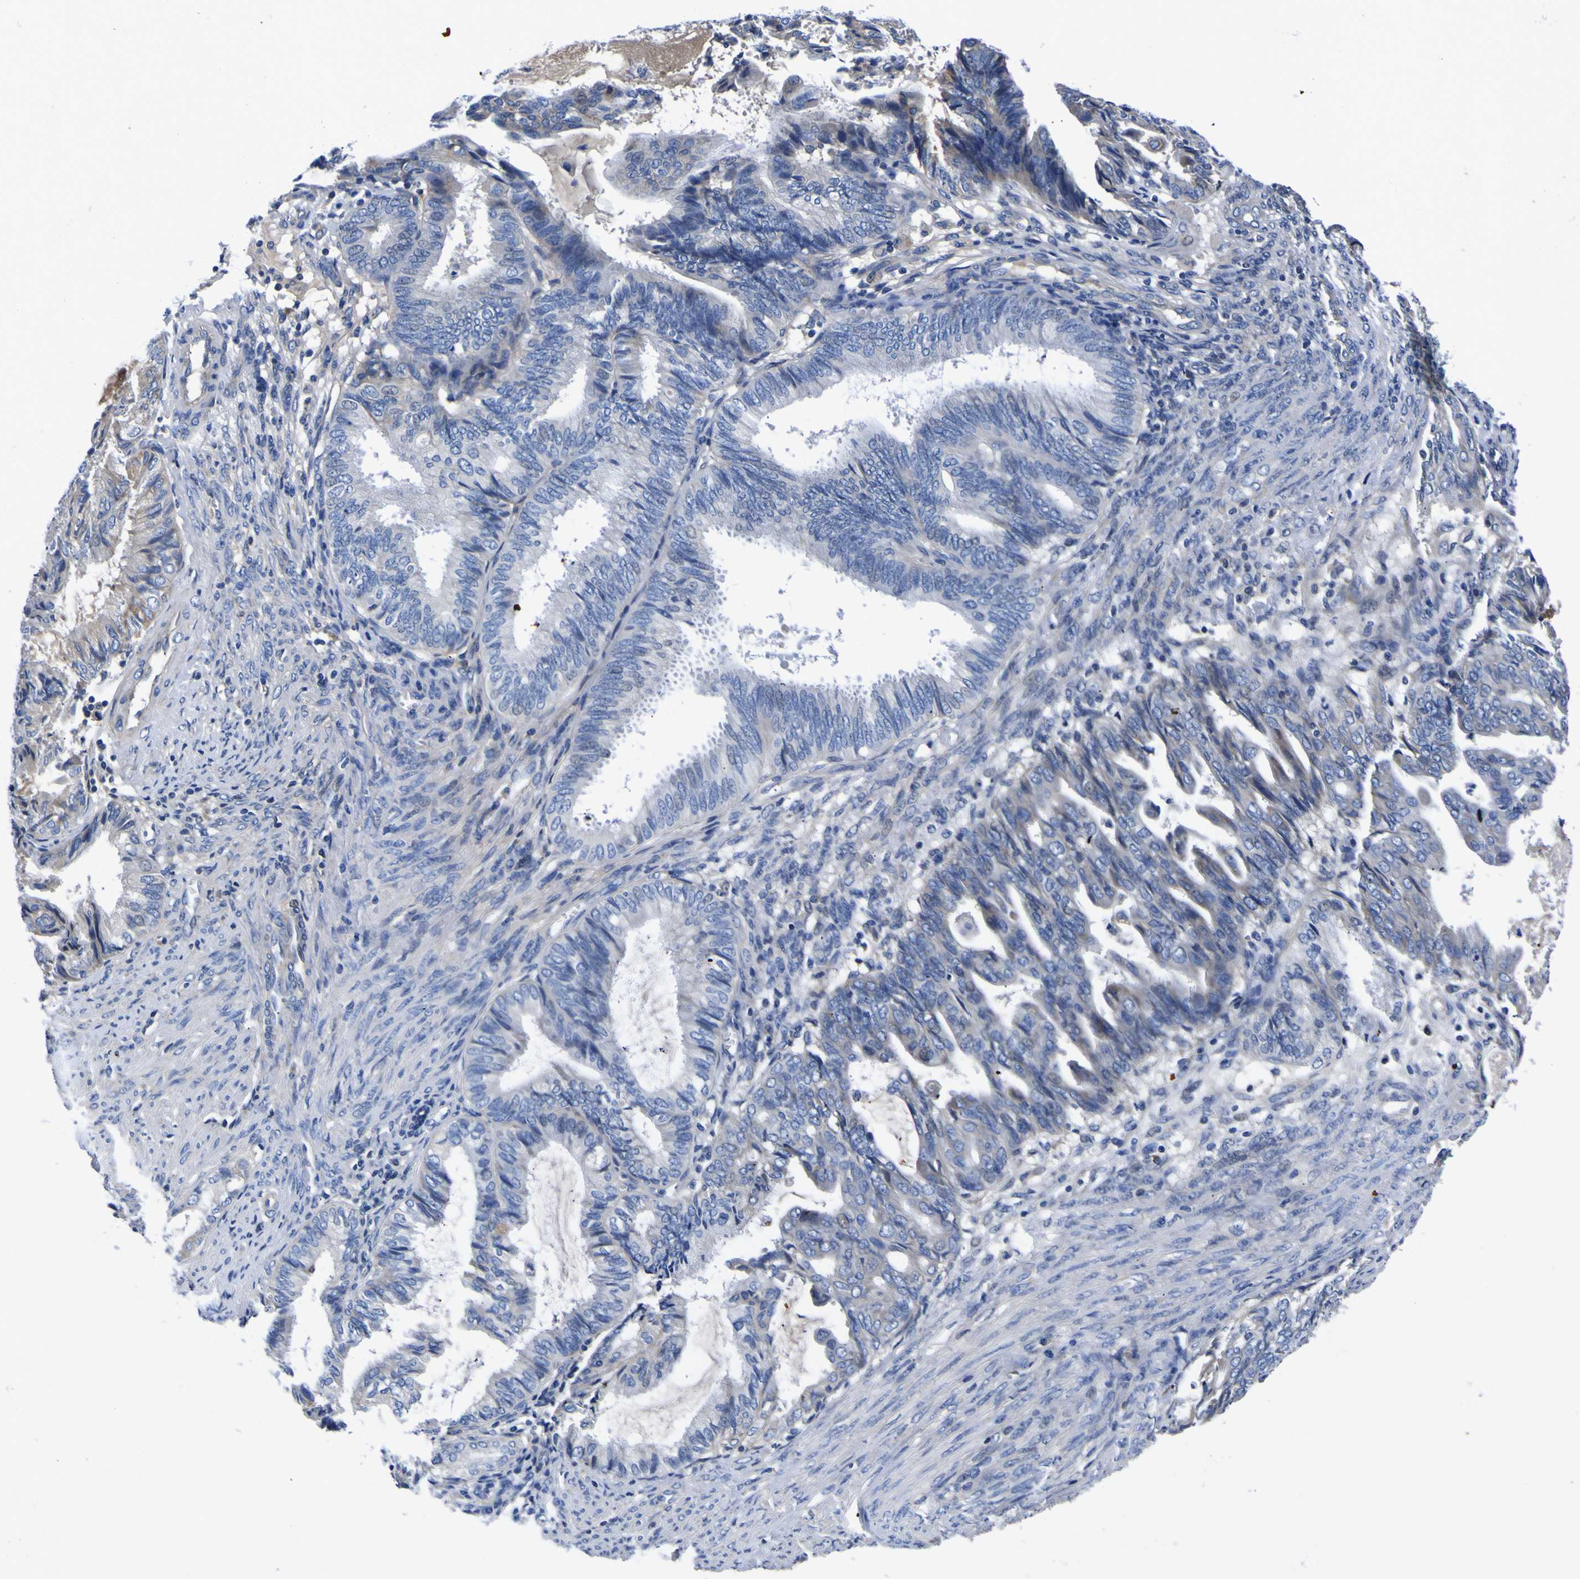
{"staining": {"intensity": "negative", "quantity": "none", "location": "none"}, "tissue": "endometrial cancer", "cell_type": "Tumor cells", "image_type": "cancer", "snomed": [{"axis": "morphology", "description": "Adenocarcinoma, NOS"}, {"axis": "topography", "description": "Endometrium"}], "caption": "This is a image of IHC staining of endometrial cancer, which shows no expression in tumor cells.", "gene": "VASN", "patient": {"sex": "female", "age": 86}}